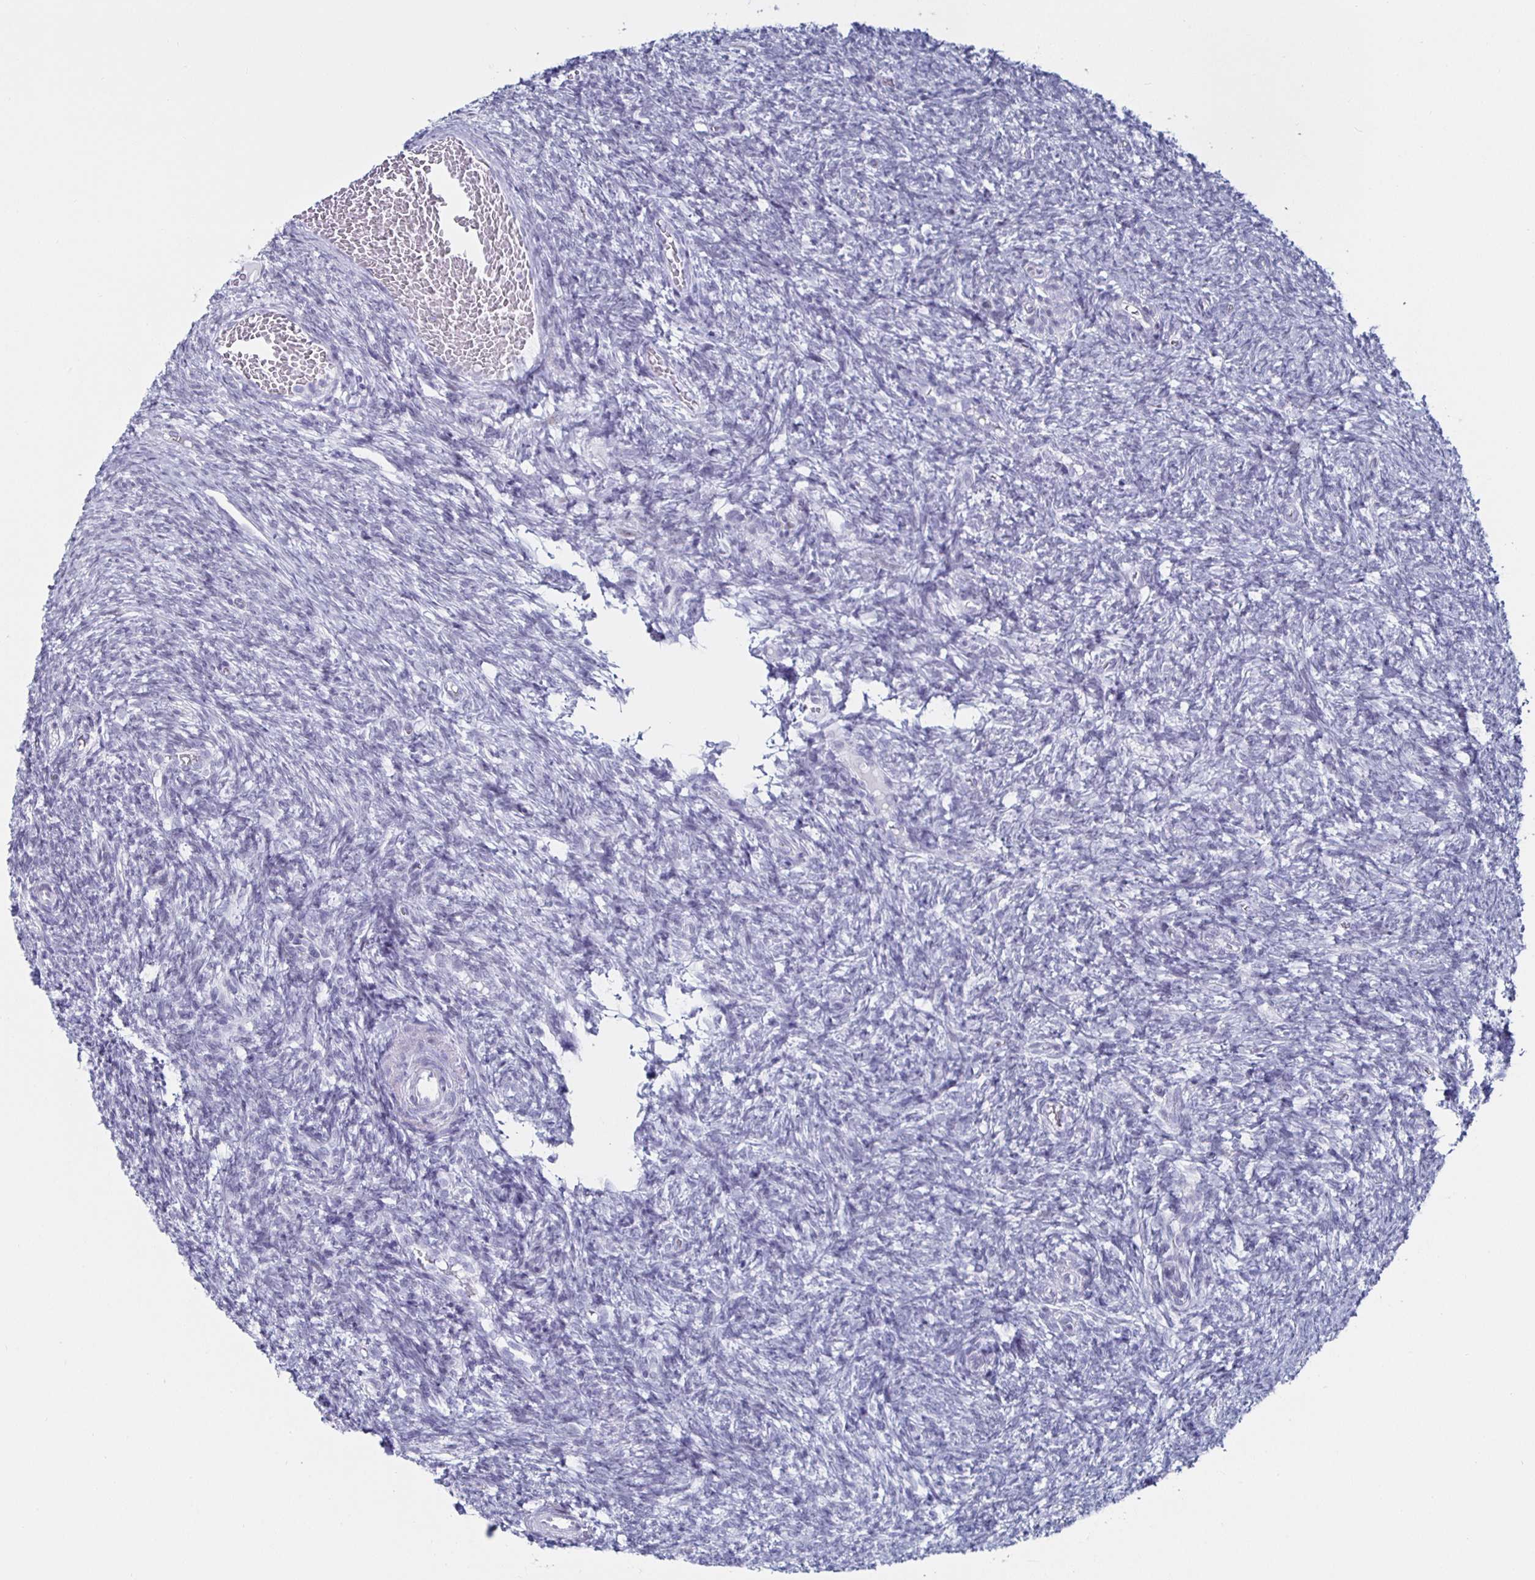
{"staining": {"intensity": "negative", "quantity": "none", "location": "none"}, "tissue": "ovary", "cell_type": "Follicle cells", "image_type": "normal", "snomed": [{"axis": "morphology", "description": "Normal tissue, NOS"}, {"axis": "topography", "description": "Ovary"}], "caption": "Immunohistochemistry (IHC) of normal ovary demonstrates no positivity in follicle cells. (Brightfield microscopy of DAB (3,3'-diaminobenzidine) immunohistochemistry (IHC) at high magnification).", "gene": "KRT4", "patient": {"sex": "female", "age": 39}}